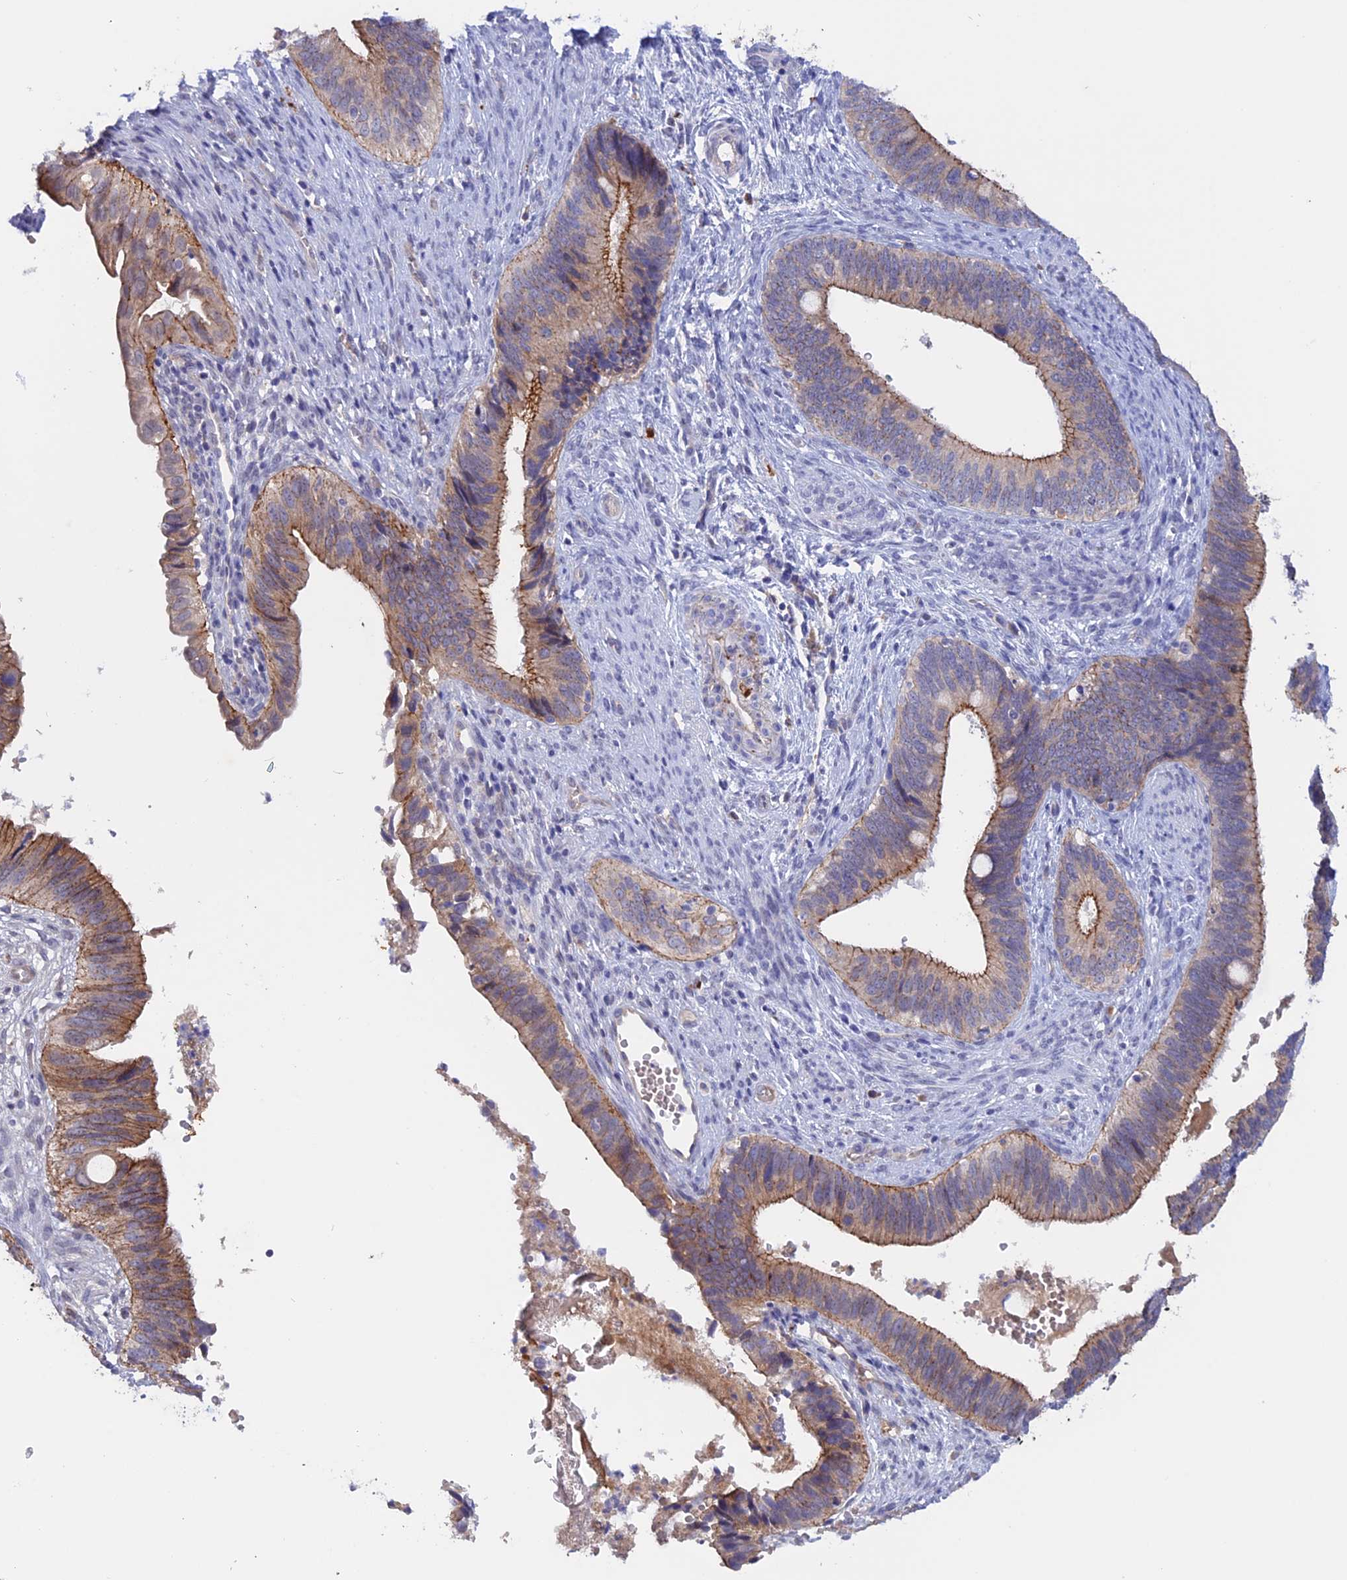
{"staining": {"intensity": "moderate", "quantity": "25%-75%", "location": "cytoplasmic/membranous"}, "tissue": "cervical cancer", "cell_type": "Tumor cells", "image_type": "cancer", "snomed": [{"axis": "morphology", "description": "Adenocarcinoma, NOS"}, {"axis": "topography", "description": "Cervix"}], "caption": "This is a photomicrograph of immunohistochemistry (IHC) staining of cervical cancer (adenocarcinoma), which shows moderate expression in the cytoplasmic/membranous of tumor cells.", "gene": "GK5", "patient": {"sex": "female", "age": 42}}